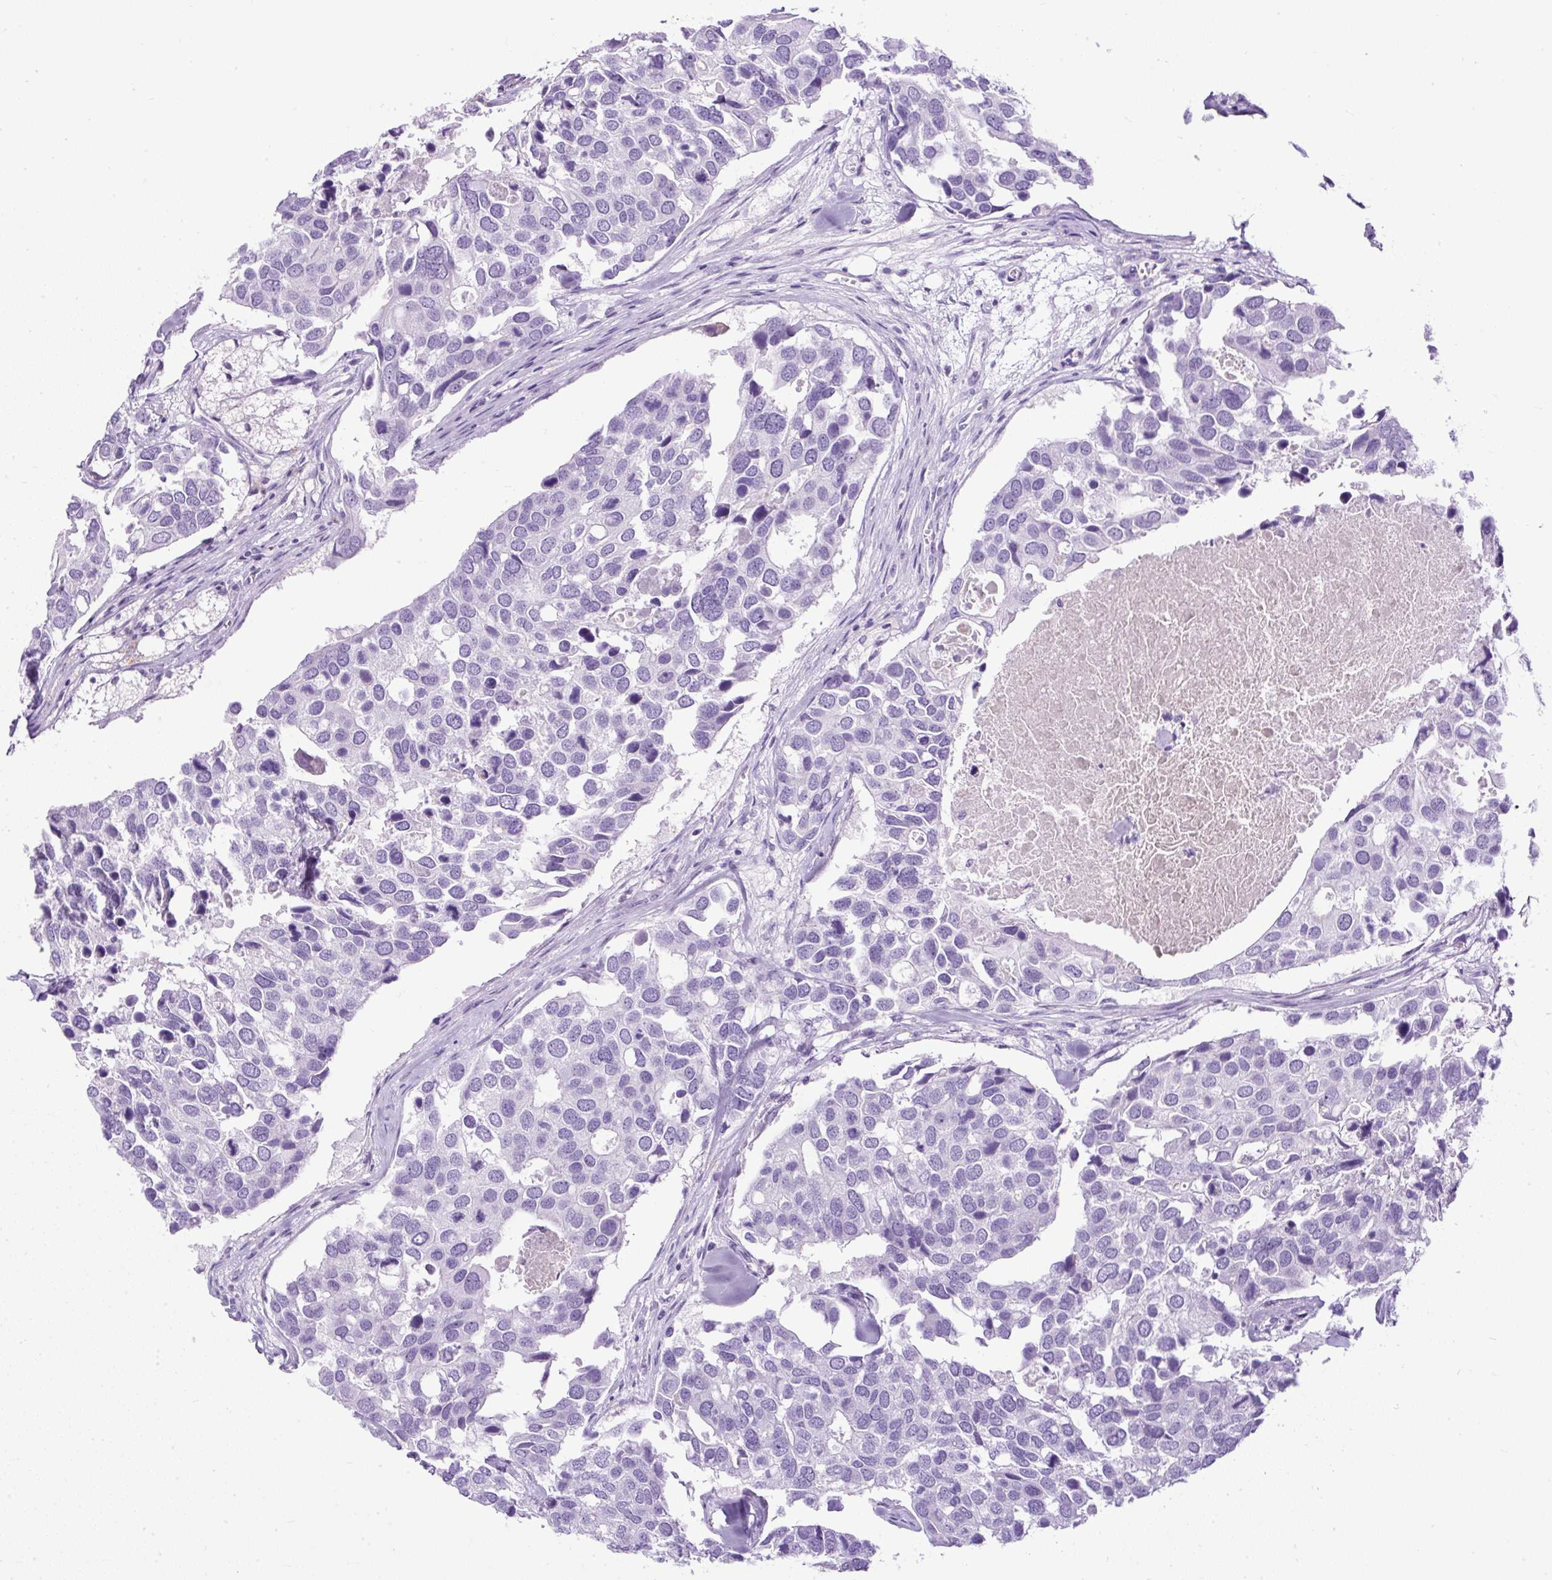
{"staining": {"intensity": "negative", "quantity": "none", "location": "none"}, "tissue": "breast cancer", "cell_type": "Tumor cells", "image_type": "cancer", "snomed": [{"axis": "morphology", "description": "Duct carcinoma"}, {"axis": "topography", "description": "Breast"}], "caption": "Tumor cells are negative for brown protein staining in intraductal carcinoma (breast).", "gene": "PDIA2", "patient": {"sex": "female", "age": 83}}